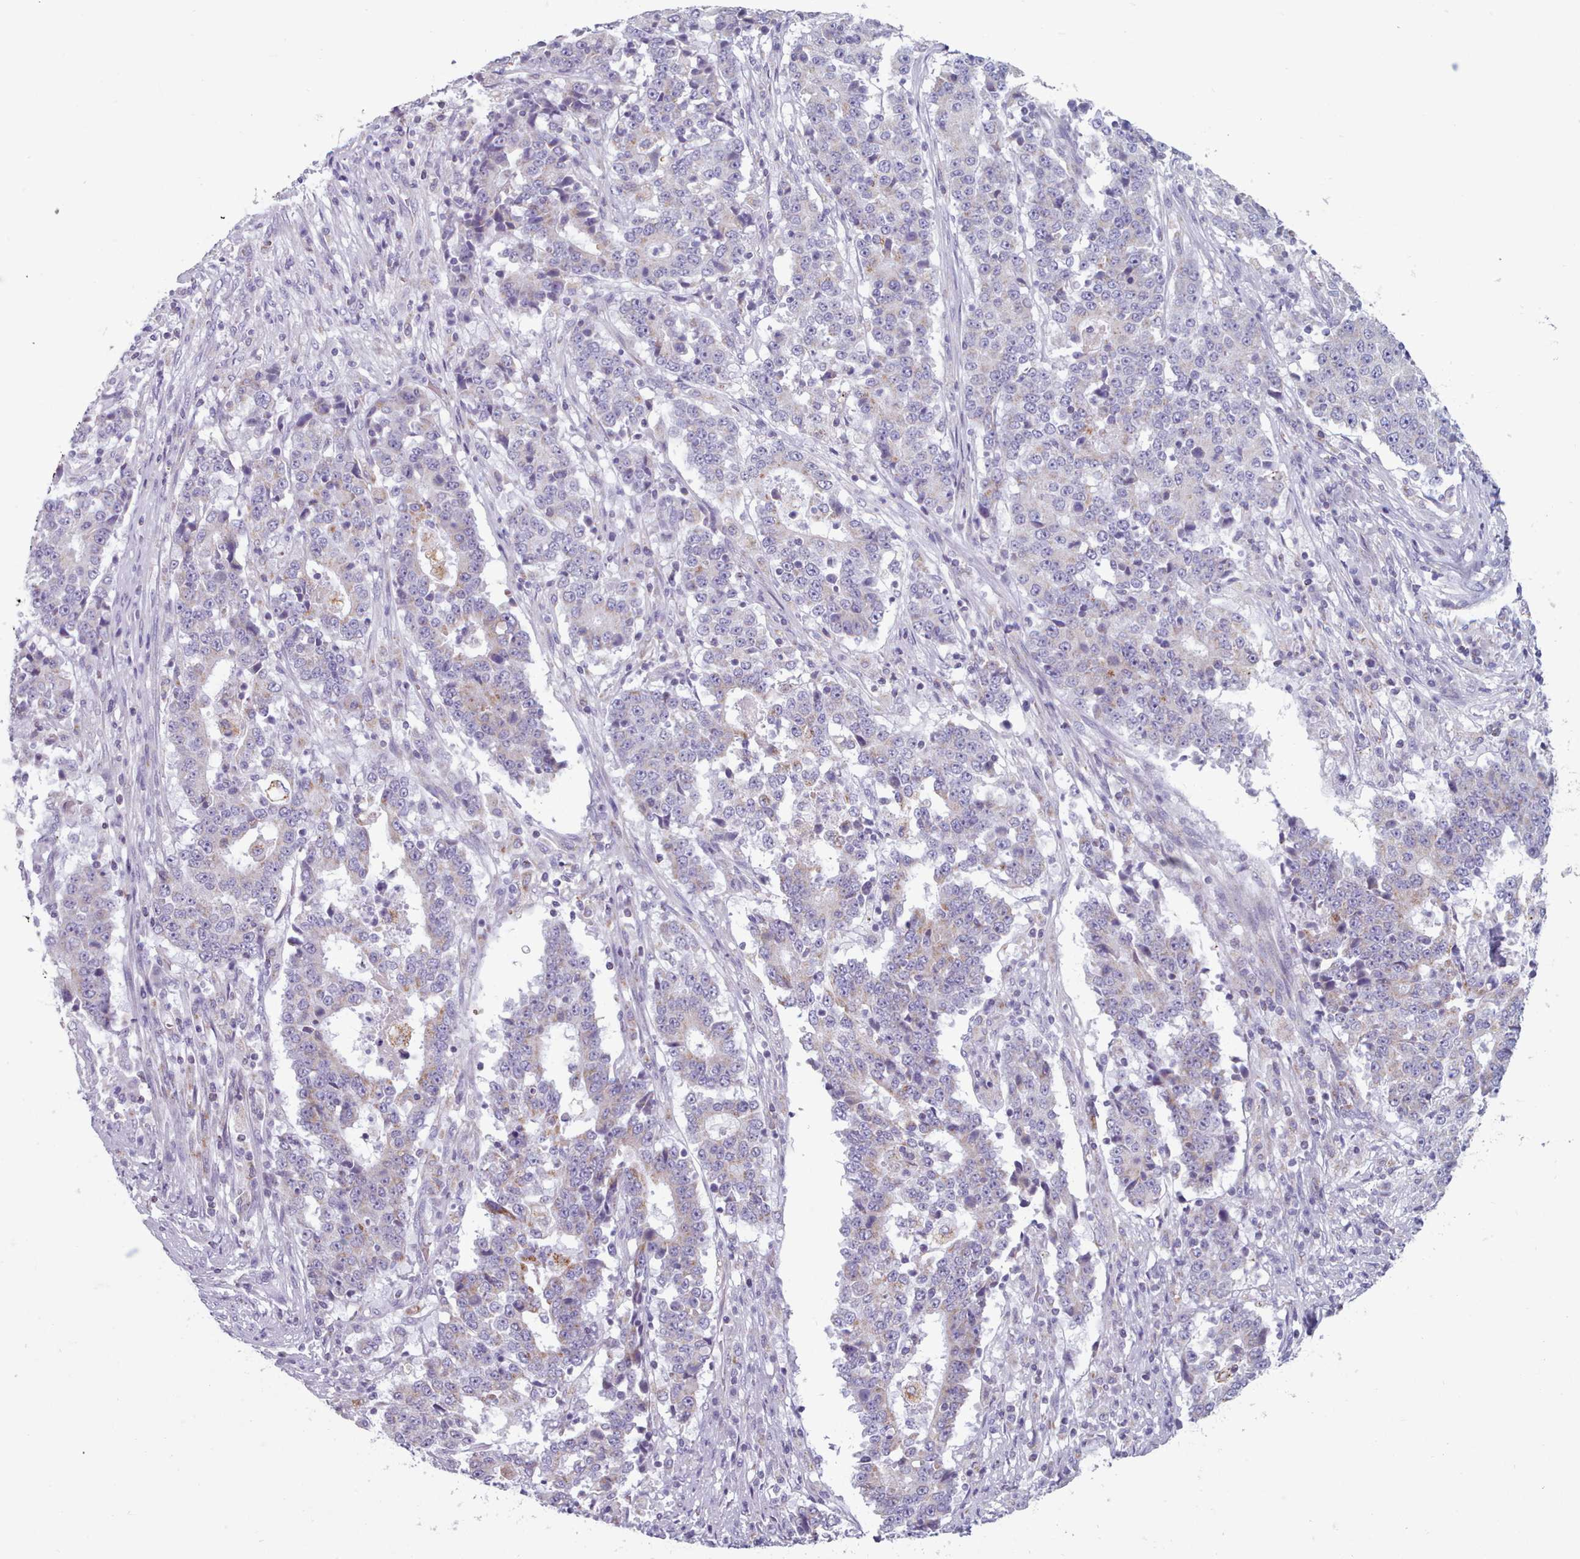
{"staining": {"intensity": "negative", "quantity": "none", "location": "none"}, "tissue": "stomach cancer", "cell_type": "Tumor cells", "image_type": "cancer", "snomed": [{"axis": "morphology", "description": "Adenocarcinoma, NOS"}, {"axis": "topography", "description": "Stomach"}], "caption": "A high-resolution micrograph shows IHC staining of adenocarcinoma (stomach), which reveals no significant positivity in tumor cells.", "gene": "FAM170B", "patient": {"sex": "male", "age": 59}}